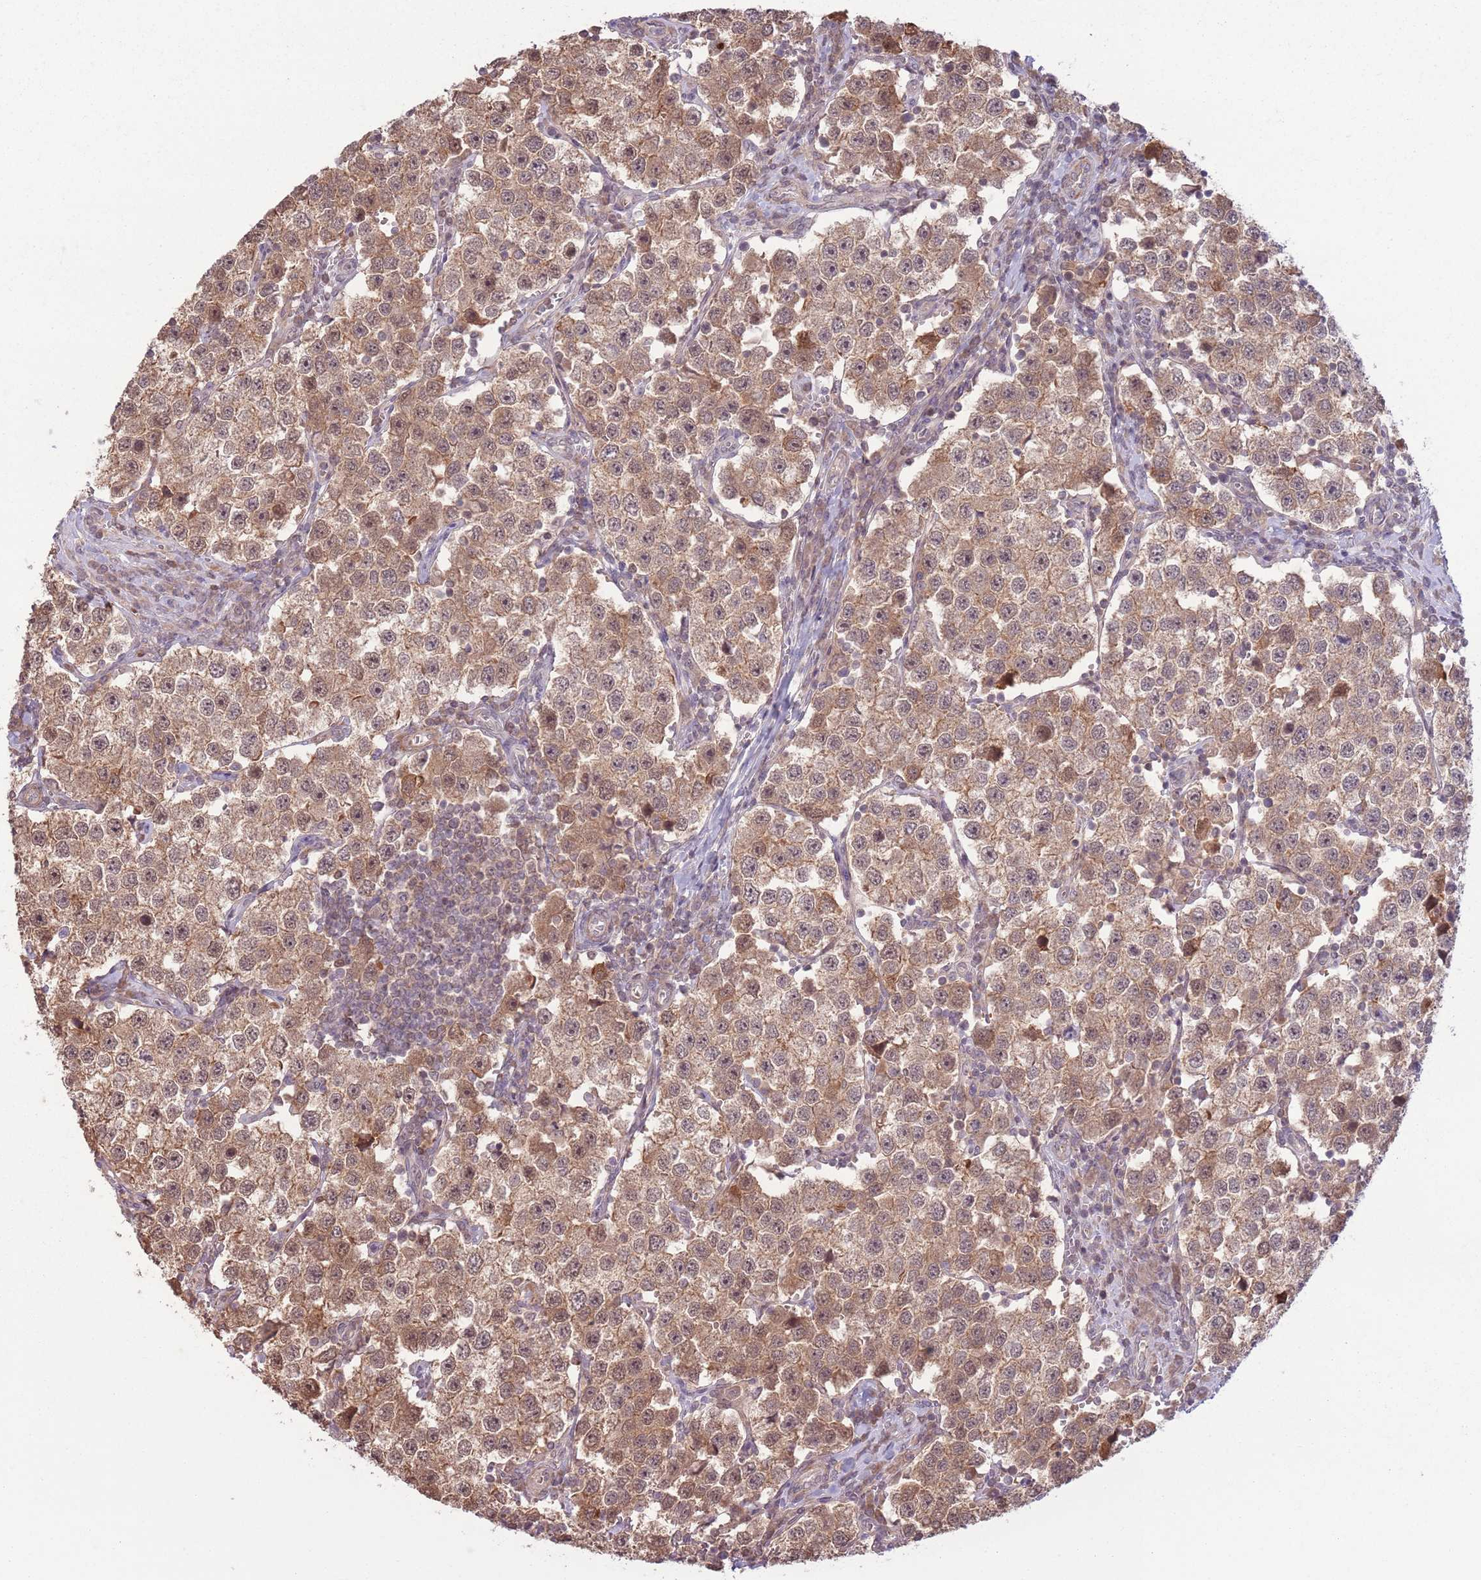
{"staining": {"intensity": "moderate", "quantity": ">75%", "location": "cytoplasmic/membranous,nuclear"}, "tissue": "testis cancer", "cell_type": "Tumor cells", "image_type": "cancer", "snomed": [{"axis": "morphology", "description": "Seminoma, NOS"}, {"axis": "topography", "description": "Testis"}], "caption": "Testis seminoma was stained to show a protein in brown. There is medium levels of moderate cytoplasmic/membranous and nuclear staining in about >75% of tumor cells.", "gene": "CCDC154", "patient": {"sex": "male", "age": 37}}